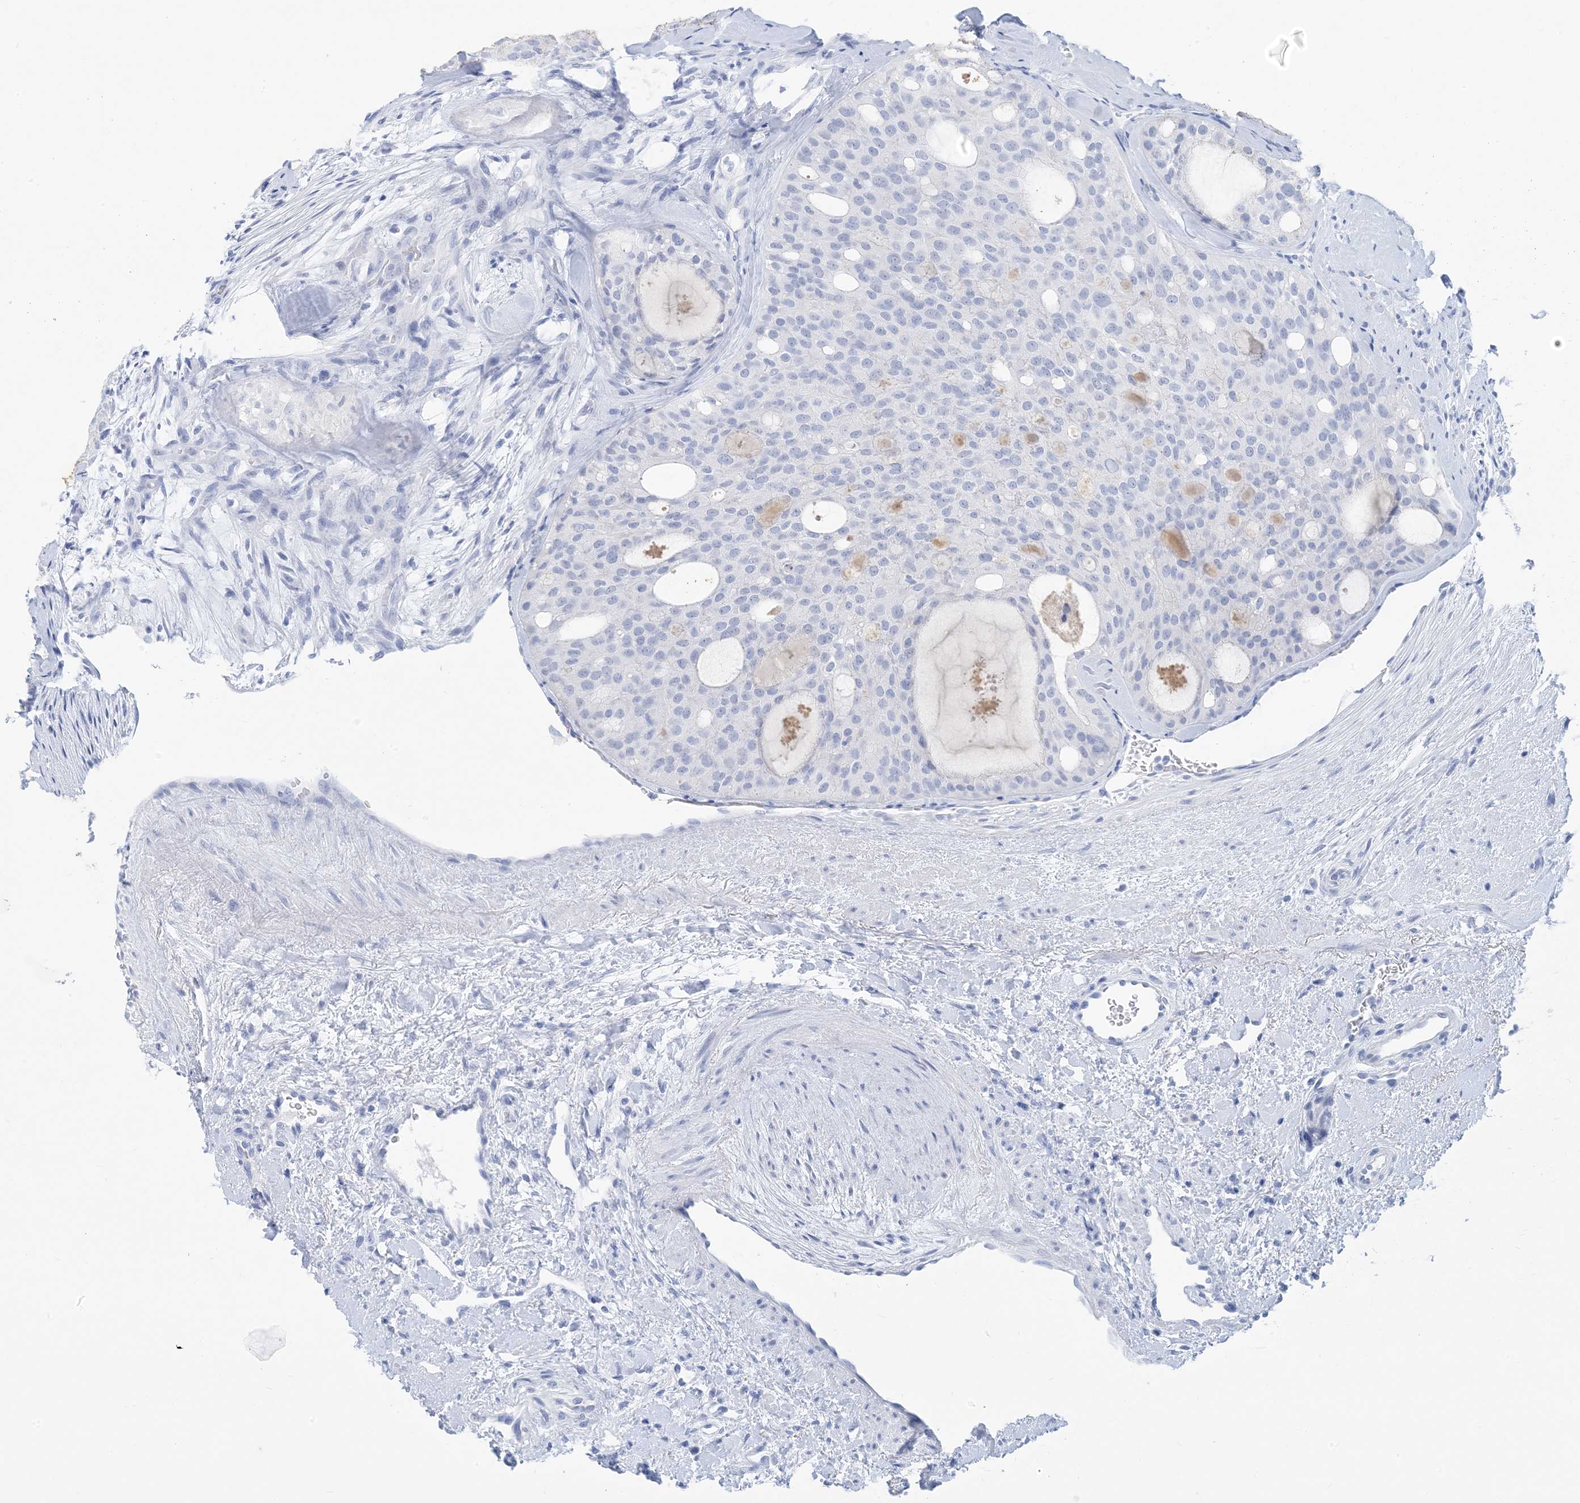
{"staining": {"intensity": "negative", "quantity": "none", "location": "none"}, "tissue": "thyroid cancer", "cell_type": "Tumor cells", "image_type": "cancer", "snomed": [{"axis": "morphology", "description": "Follicular adenoma carcinoma, NOS"}, {"axis": "topography", "description": "Thyroid gland"}], "caption": "Immunohistochemistry (IHC) image of neoplastic tissue: follicular adenoma carcinoma (thyroid) stained with DAB (3,3'-diaminobenzidine) demonstrates no significant protein staining in tumor cells. (Brightfield microscopy of DAB (3,3'-diaminobenzidine) immunohistochemistry (IHC) at high magnification).", "gene": "SH3YL1", "patient": {"sex": "male", "age": 75}}